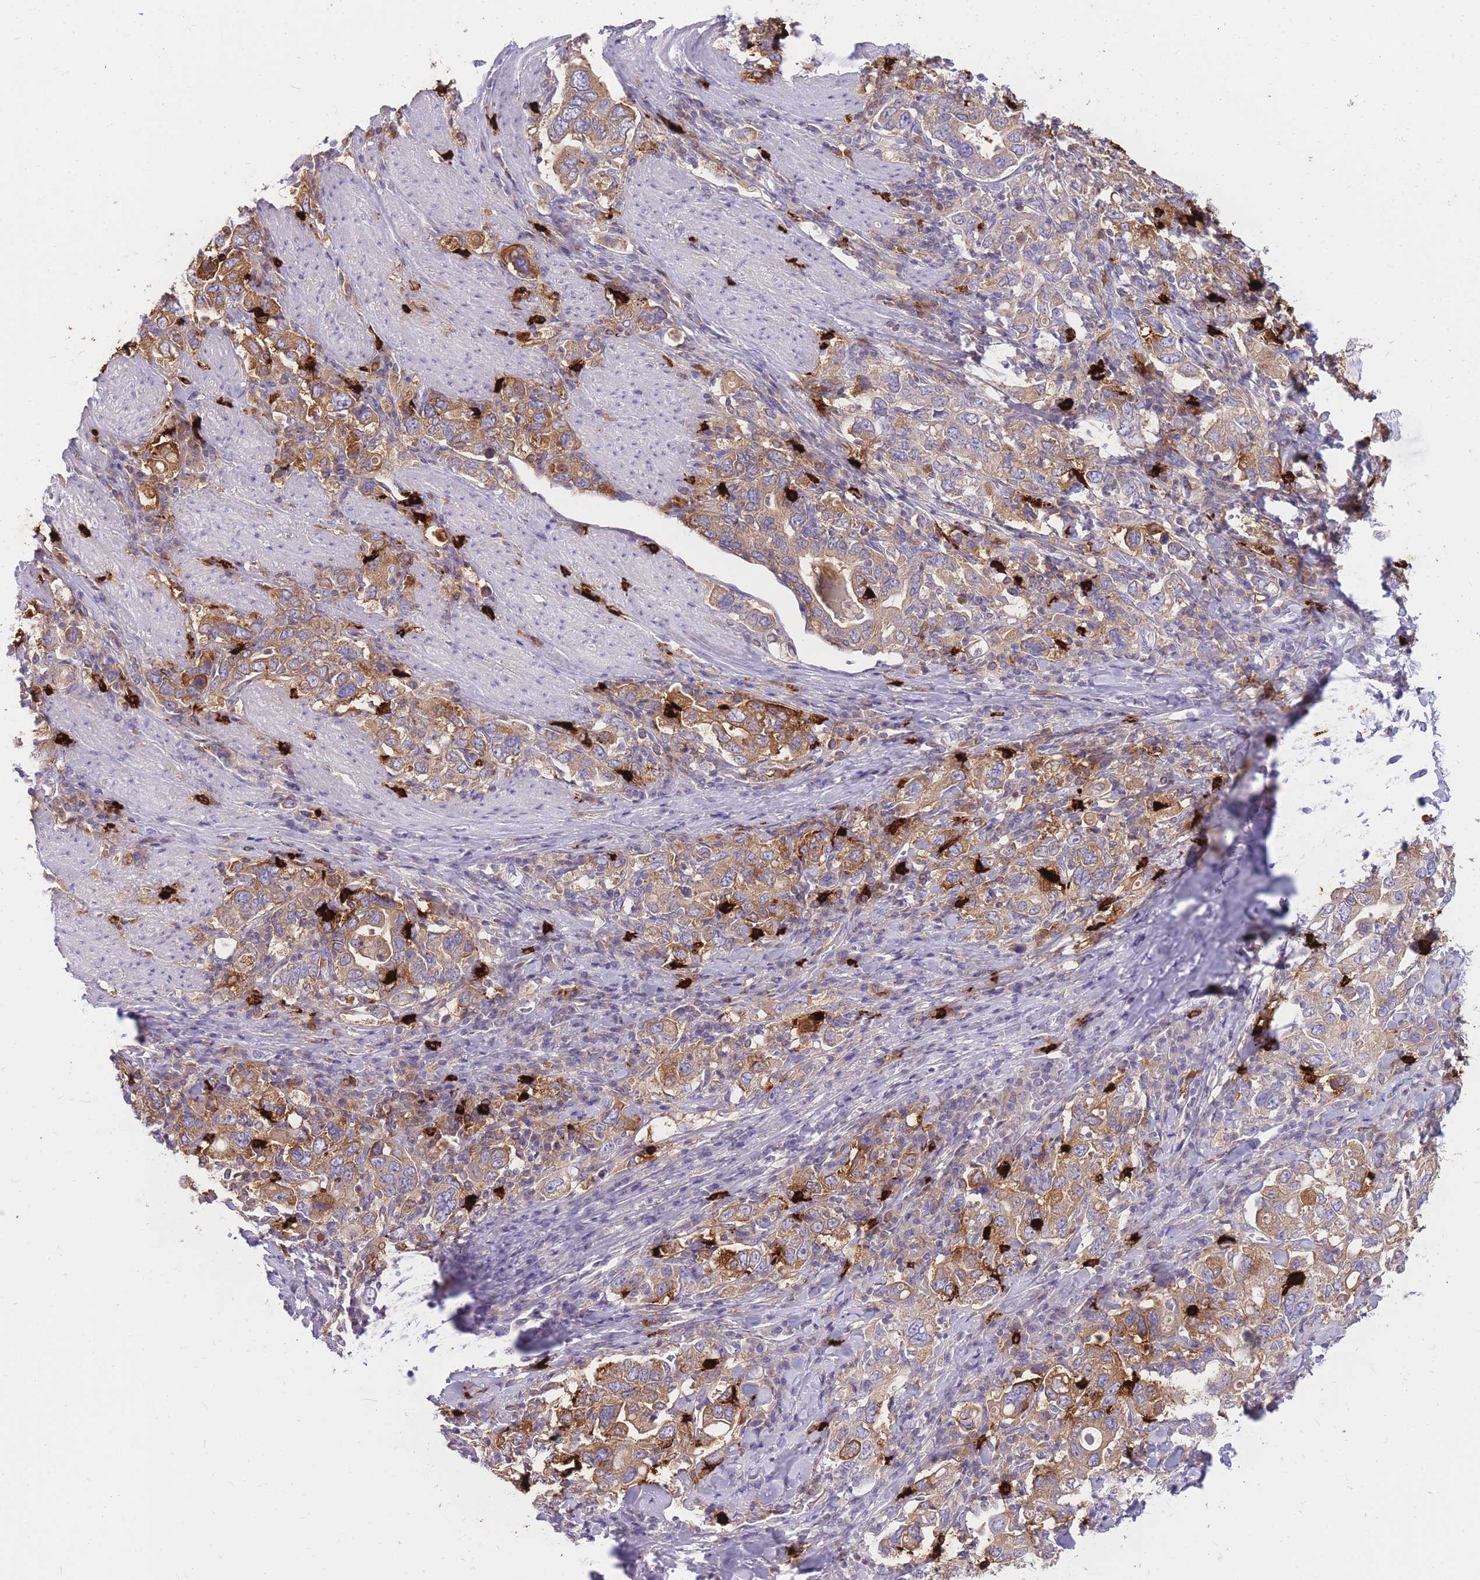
{"staining": {"intensity": "moderate", "quantity": ">75%", "location": "cytoplasmic/membranous"}, "tissue": "stomach cancer", "cell_type": "Tumor cells", "image_type": "cancer", "snomed": [{"axis": "morphology", "description": "Adenocarcinoma, NOS"}, {"axis": "topography", "description": "Stomach, upper"}], "caption": "Immunohistochemistry micrograph of neoplastic tissue: human stomach adenocarcinoma stained using immunohistochemistry (IHC) displays medium levels of moderate protein expression localized specifically in the cytoplasmic/membranous of tumor cells, appearing as a cytoplasmic/membranous brown color.", "gene": "TPSAB1", "patient": {"sex": "male", "age": 62}}